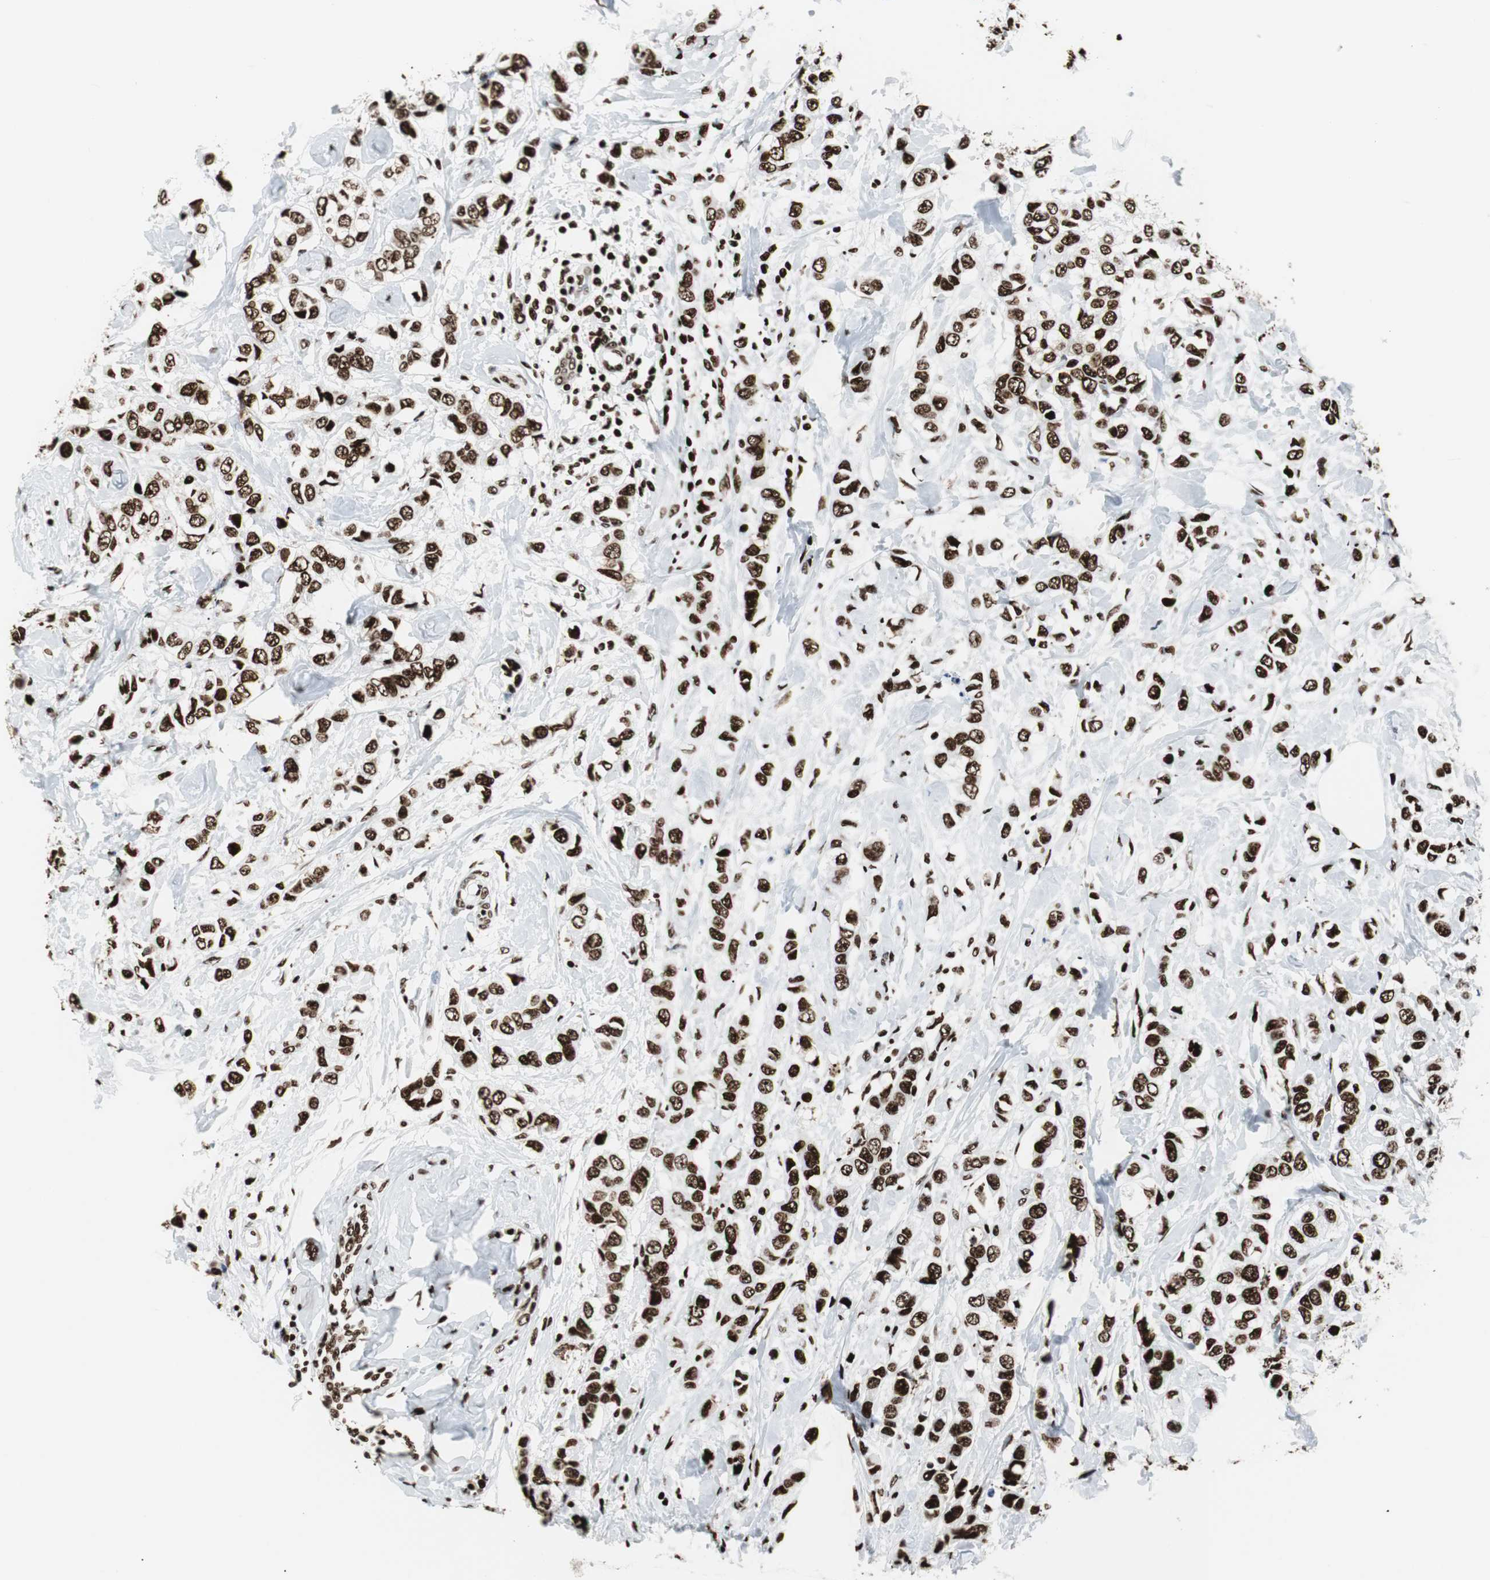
{"staining": {"intensity": "strong", "quantity": ">75%", "location": "nuclear"}, "tissue": "breast cancer", "cell_type": "Tumor cells", "image_type": "cancer", "snomed": [{"axis": "morphology", "description": "Duct carcinoma"}, {"axis": "topography", "description": "Breast"}], "caption": "High-magnification brightfield microscopy of infiltrating ductal carcinoma (breast) stained with DAB (3,3'-diaminobenzidine) (brown) and counterstained with hematoxylin (blue). tumor cells exhibit strong nuclear expression is identified in about>75% of cells.", "gene": "NCL", "patient": {"sex": "female", "age": 50}}